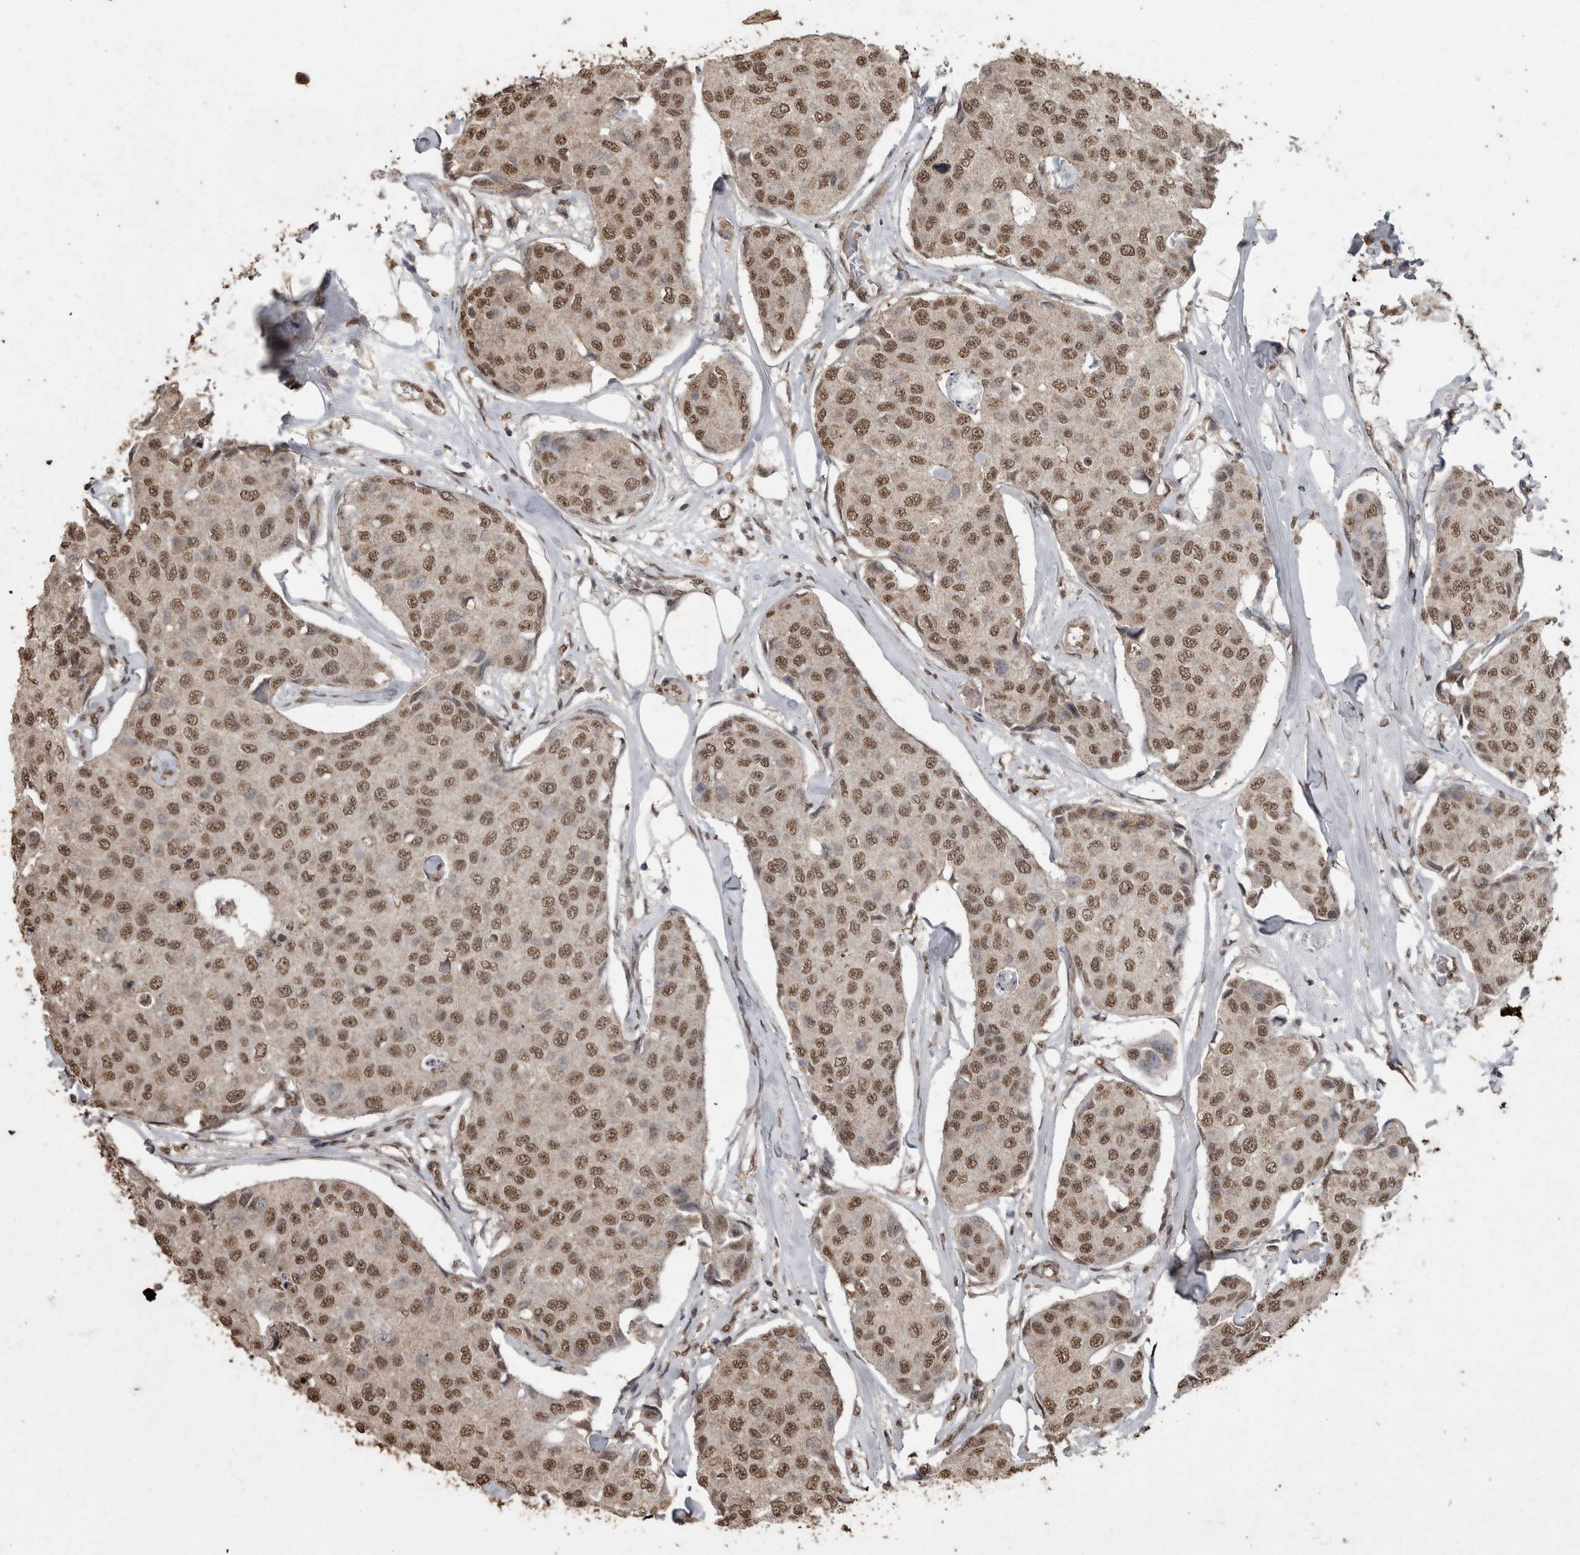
{"staining": {"intensity": "moderate", "quantity": ">75%", "location": "nuclear"}, "tissue": "breast cancer", "cell_type": "Tumor cells", "image_type": "cancer", "snomed": [{"axis": "morphology", "description": "Duct carcinoma"}, {"axis": "topography", "description": "Breast"}], "caption": "Brown immunohistochemical staining in breast cancer displays moderate nuclear staining in about >75% of tumor cells.", "gene": "SMAD7", "patient": {"sex": "female", "age": 80}}